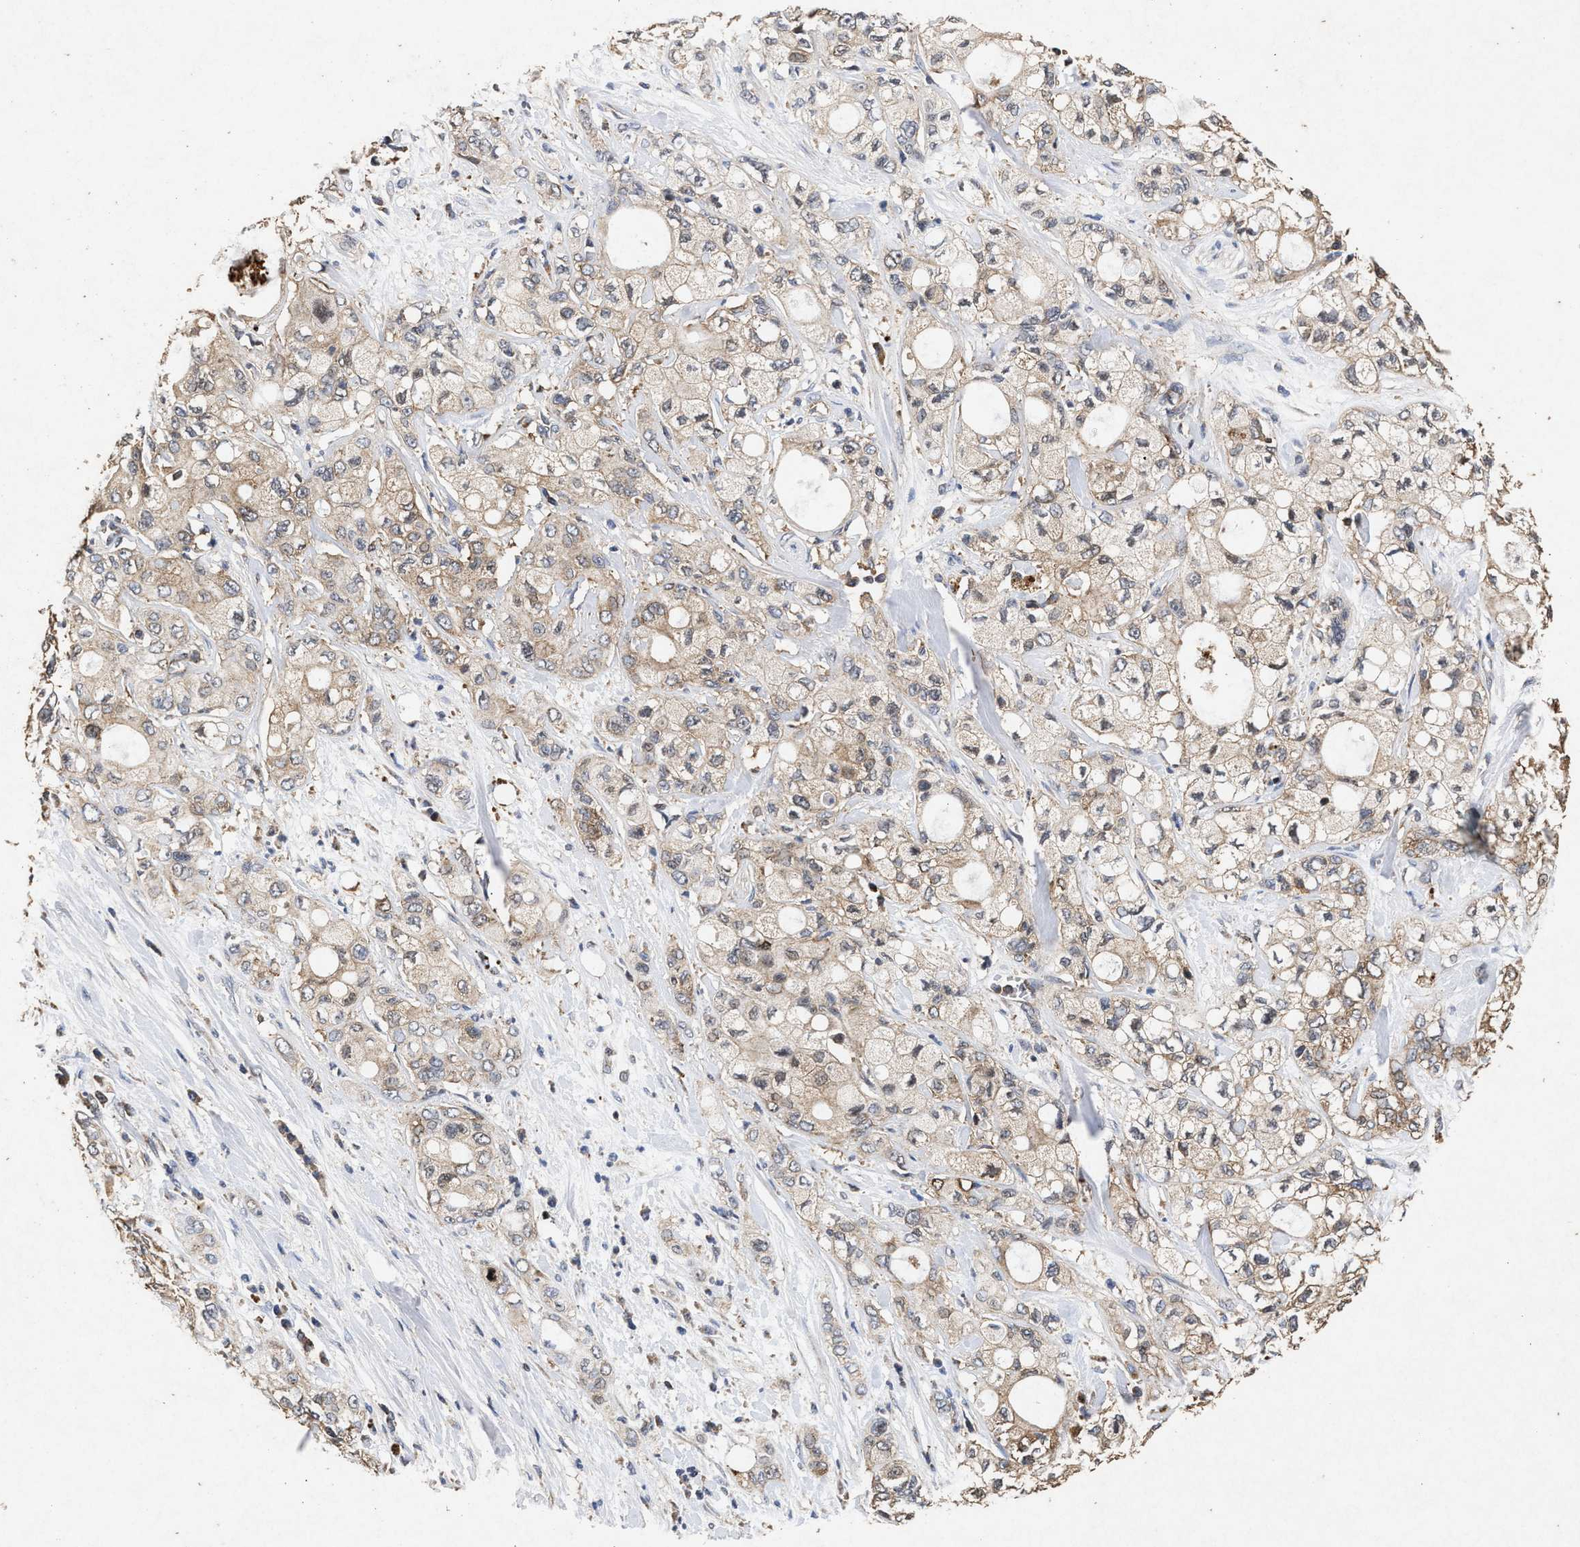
{"staining": {"intensity": "weak", "quantity": "25%-75%", "location": "cytoplasmic/membranous"}, "tissue": "pancreatic cancer", "cell_type": "Tumor cells", "image_type": "cancer", "snomed": [{"axis": "morphology", "description": "Adenocarcinoma, NOS"}, {"axis": "topography", "description": "Pancreas"}], "caption": "Protein positivity by immunohistochemistry shows weak cytoplasmic/membranous staining in approximately 25%-75% of tumor cells in pancreatic cancer.", "gene": "NFKB2", "patient": {"sex": "male", "age": 70}}